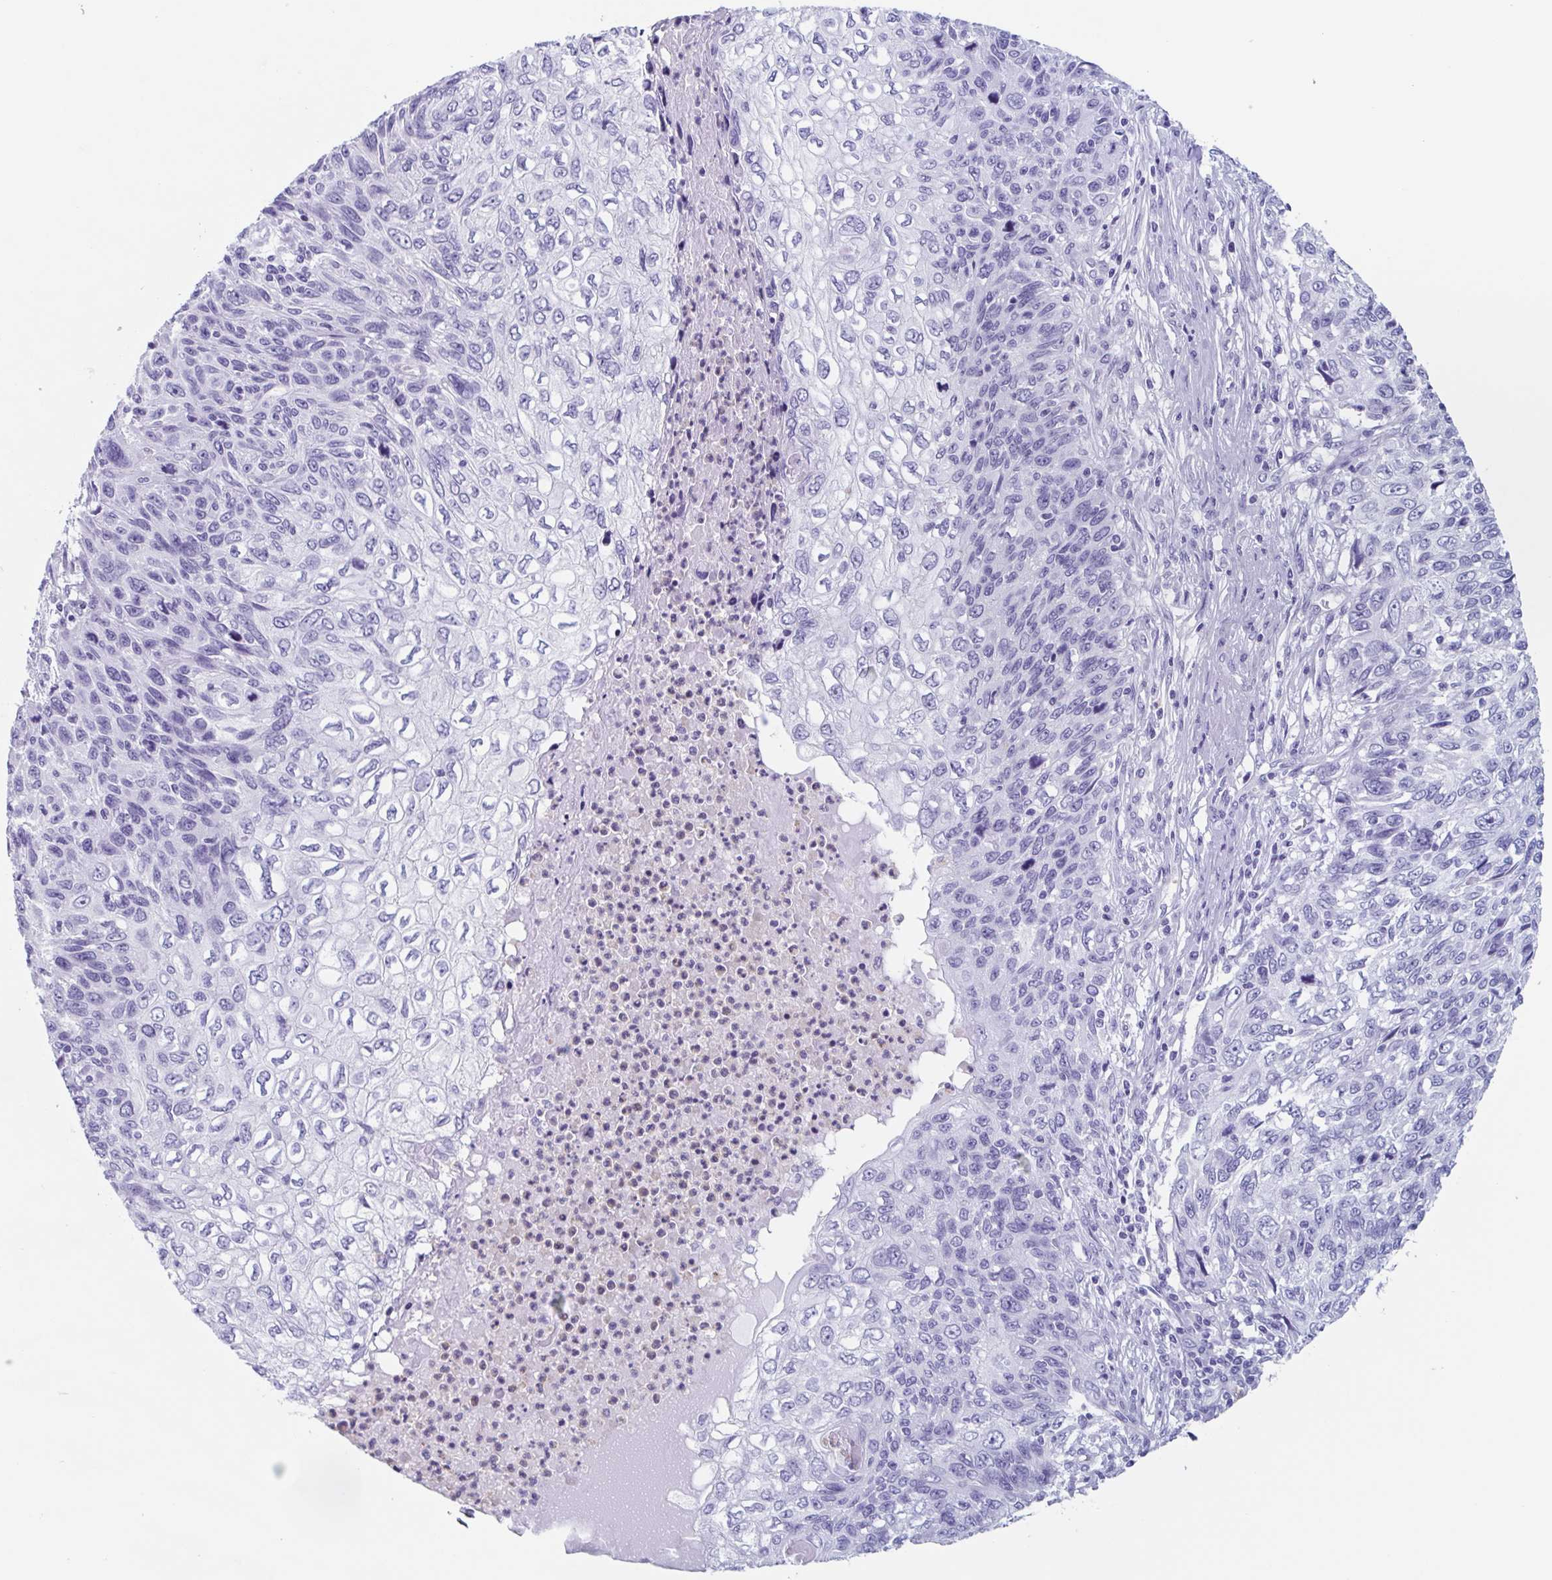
{"staining": {"intensity": "negative", "quantity": "none", "location": "none"}, "tissue": "skin cancer", "cell_type": "Tumor cells", "image_type": "cancer", "snomed": [{"axis": "morphology", "description": "Squamous cell carcinoma, NOS"}, {"axis": "topography", "description": "Skin"}], "caption": "Immunohistochemistry (IHC) histopathology image of neoplastic tissue: human skin cancer stained with DAB exhibits no significant protein positivity in tumor cells.", "gene": "BPI", "patient": {"sex": "male", "age": 92}}